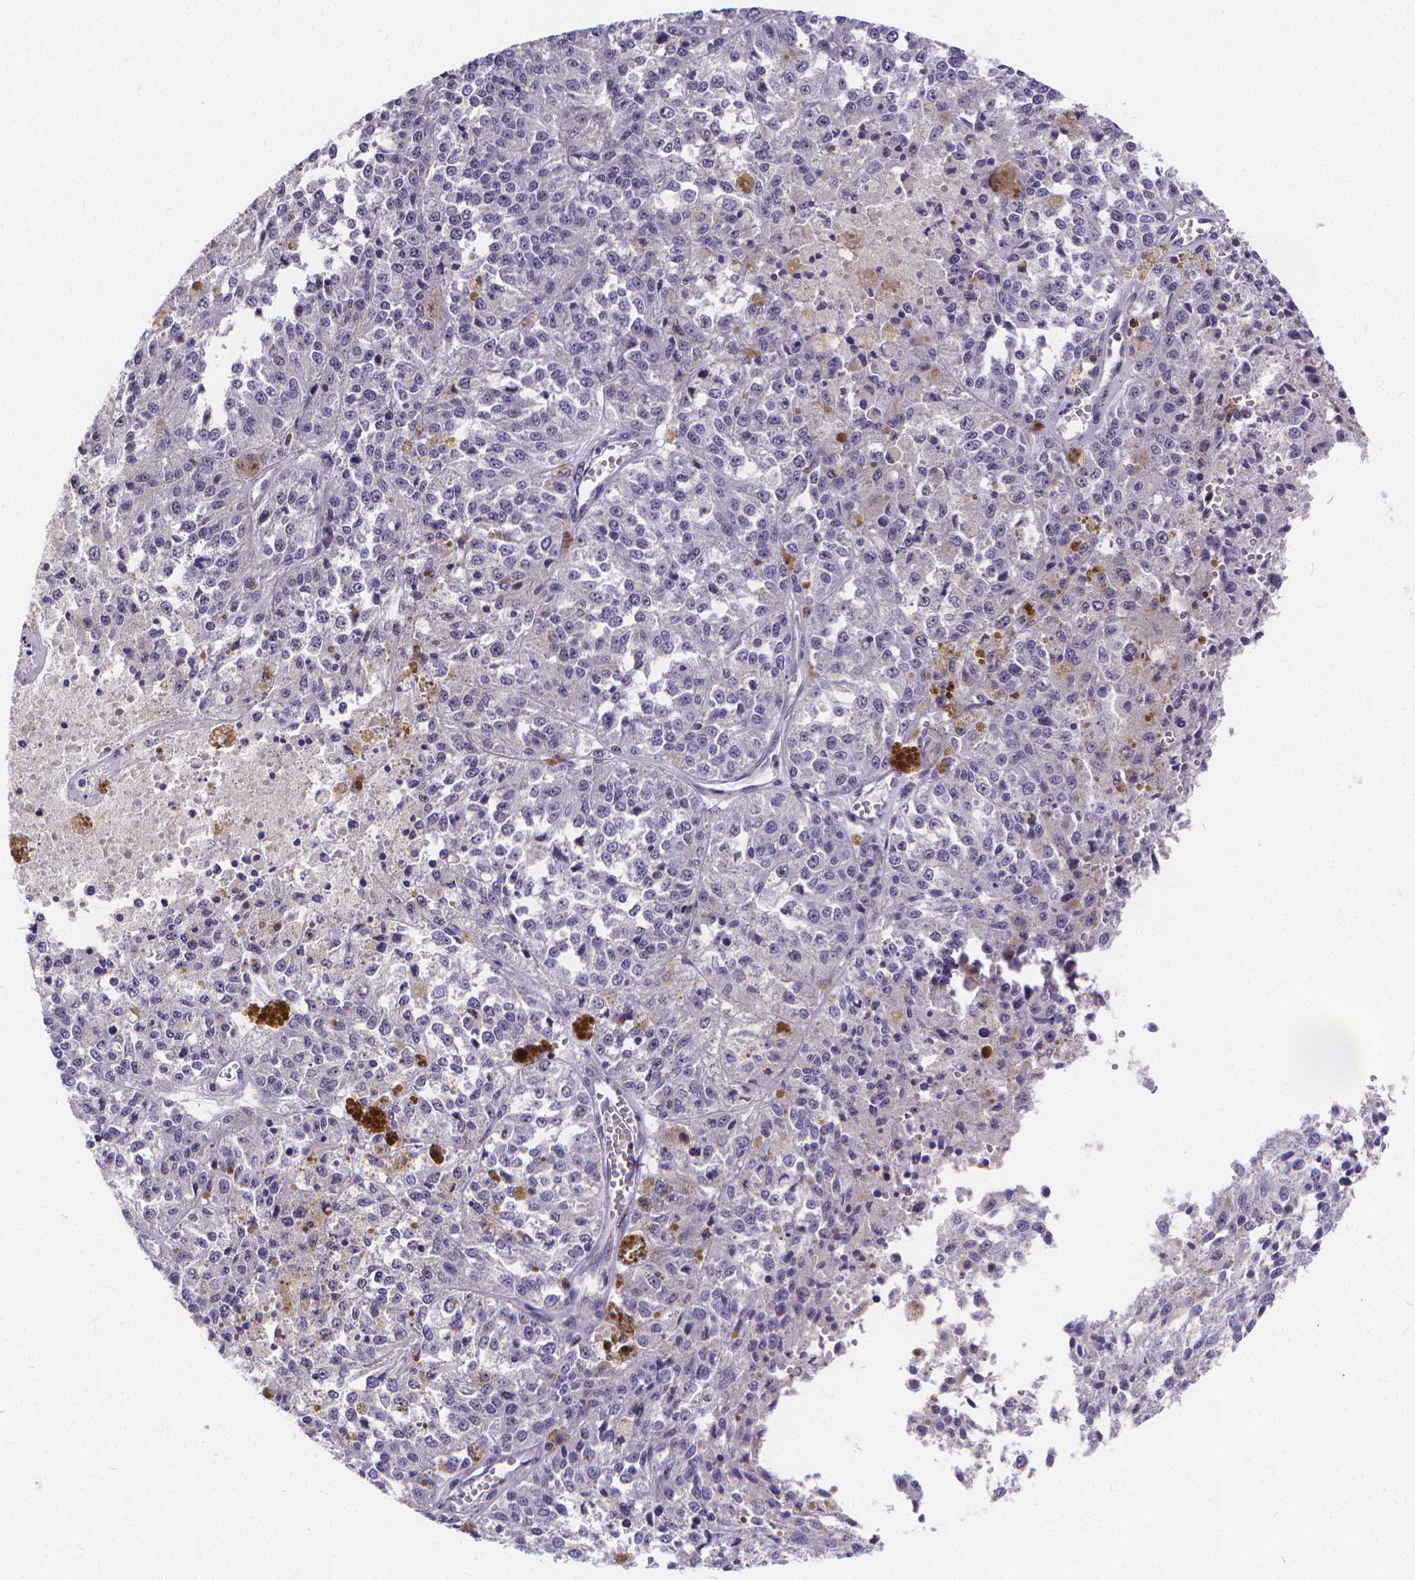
{"staining": {"intensity": "negative", "quantity": "none", "location": "none"}, "tissue": "melanoma", "cell_type": "Tumor cells", "image_type": "cancer", "snomed": [{"axis": "morphology", "description": "Malignant melanoma, Metastatic site"}, {"axis": "topography", "description": "Lymph node"}], "caption": "This is a micrograph of immunohistochemistry staining of malignant melanoma (metastatic site), which shows no expression in tumor cells.", "gene": "GLRB", "patient": {"sex": "female", "age": 64}}